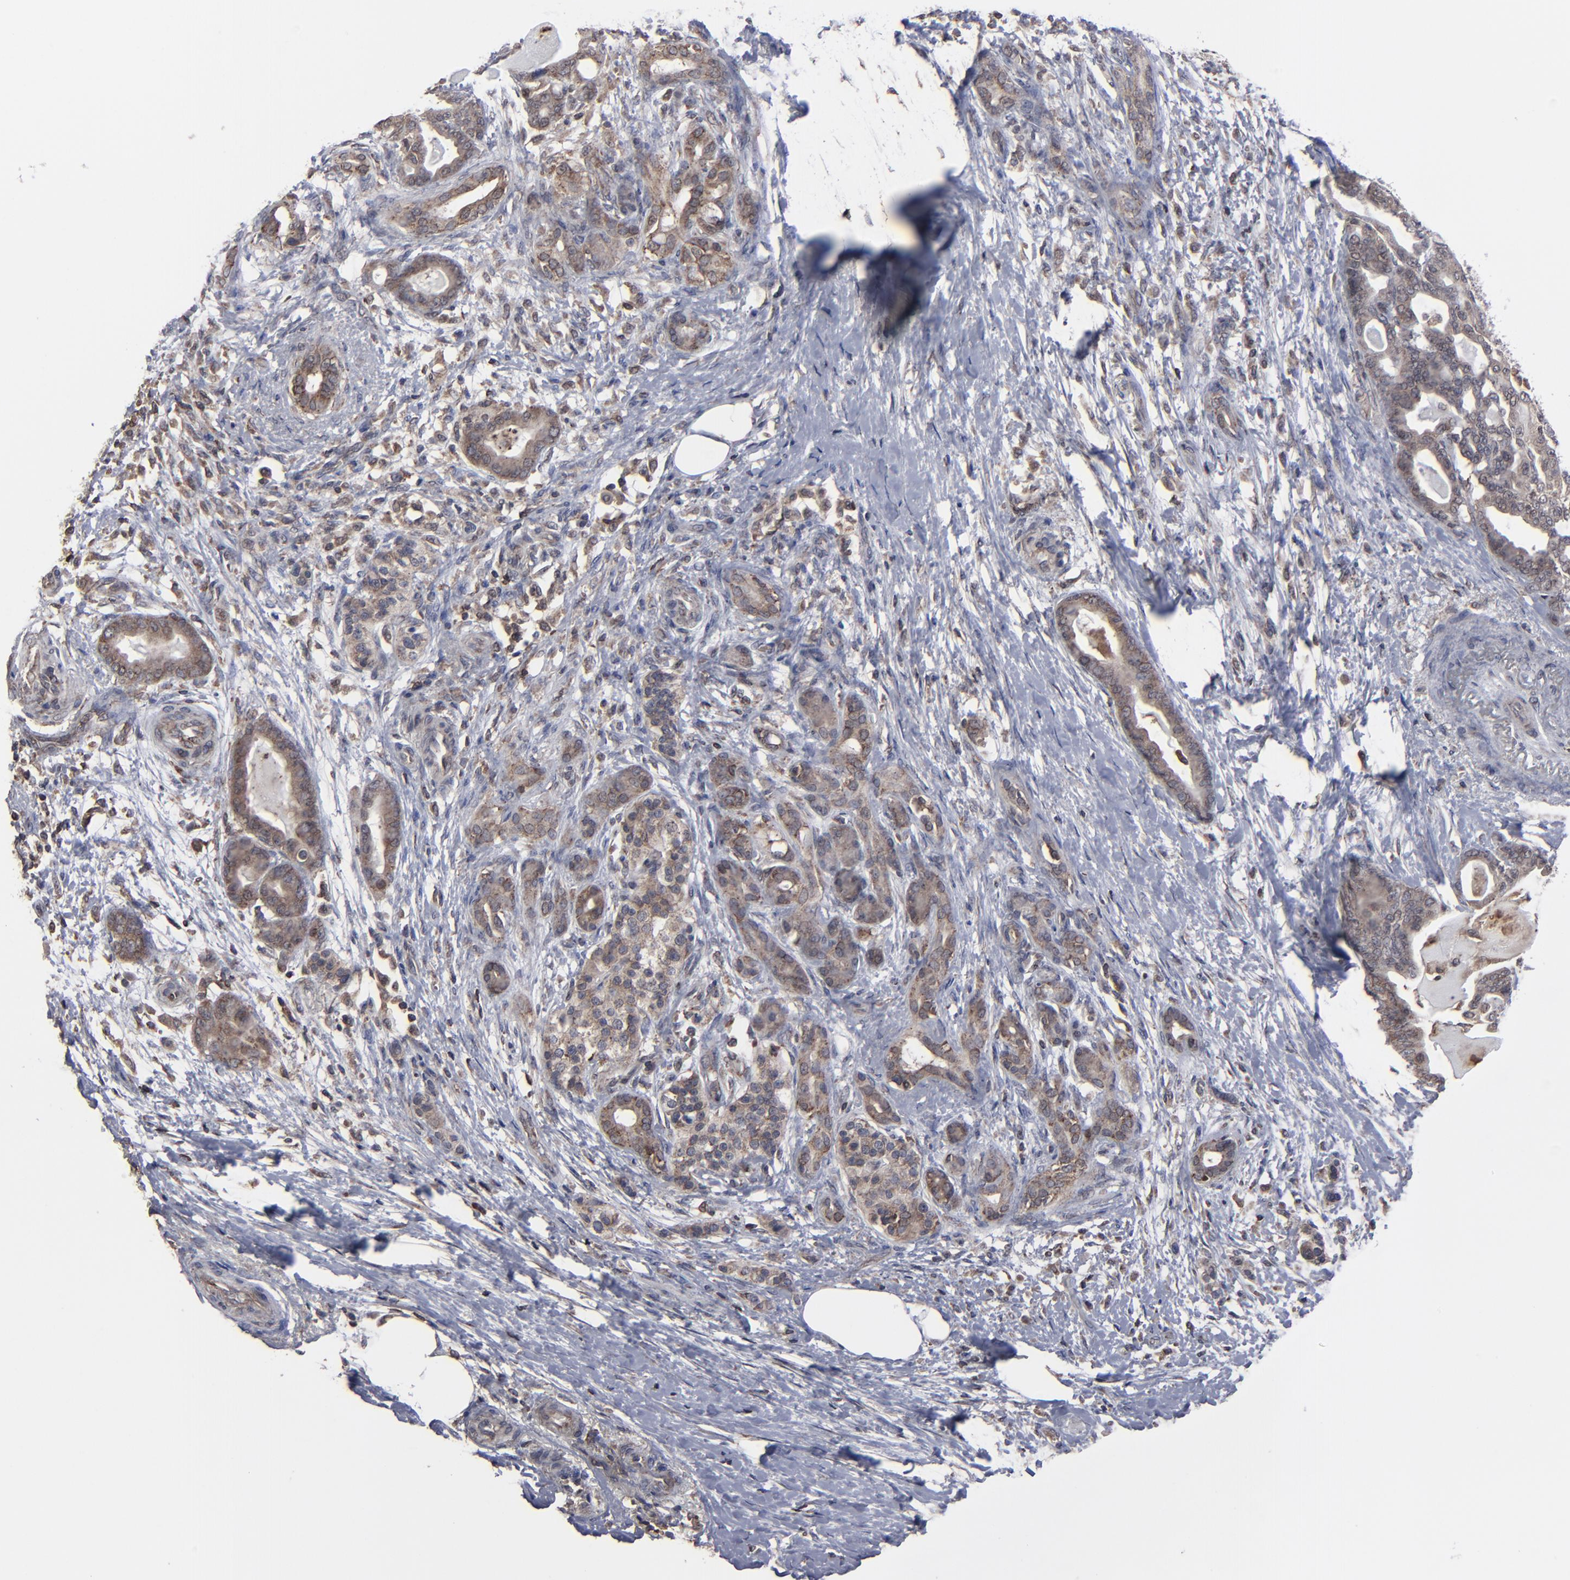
{"staining": {"intensity": "moderate", "quantity": ">75%", "location": "cytoplasmic/membranous"}, "tissue": "pancreatic cancer", "cell_type": "Tumor cells", "image_type": "cancer", "snomed": [{"axis": "morphology", "description": "Adenocarcinoma, NOS"}, {"axis": "topography", "description": "Pancreas"}], "caption": "A photomicrograph of human adenocarcinoma (pancreatic) stained for a protein displays moderate cytoplasmic/membranous brown staining in tumor cells.", "gene": "KIAA2026", "patient": {"sex": "male", "age": 63}}